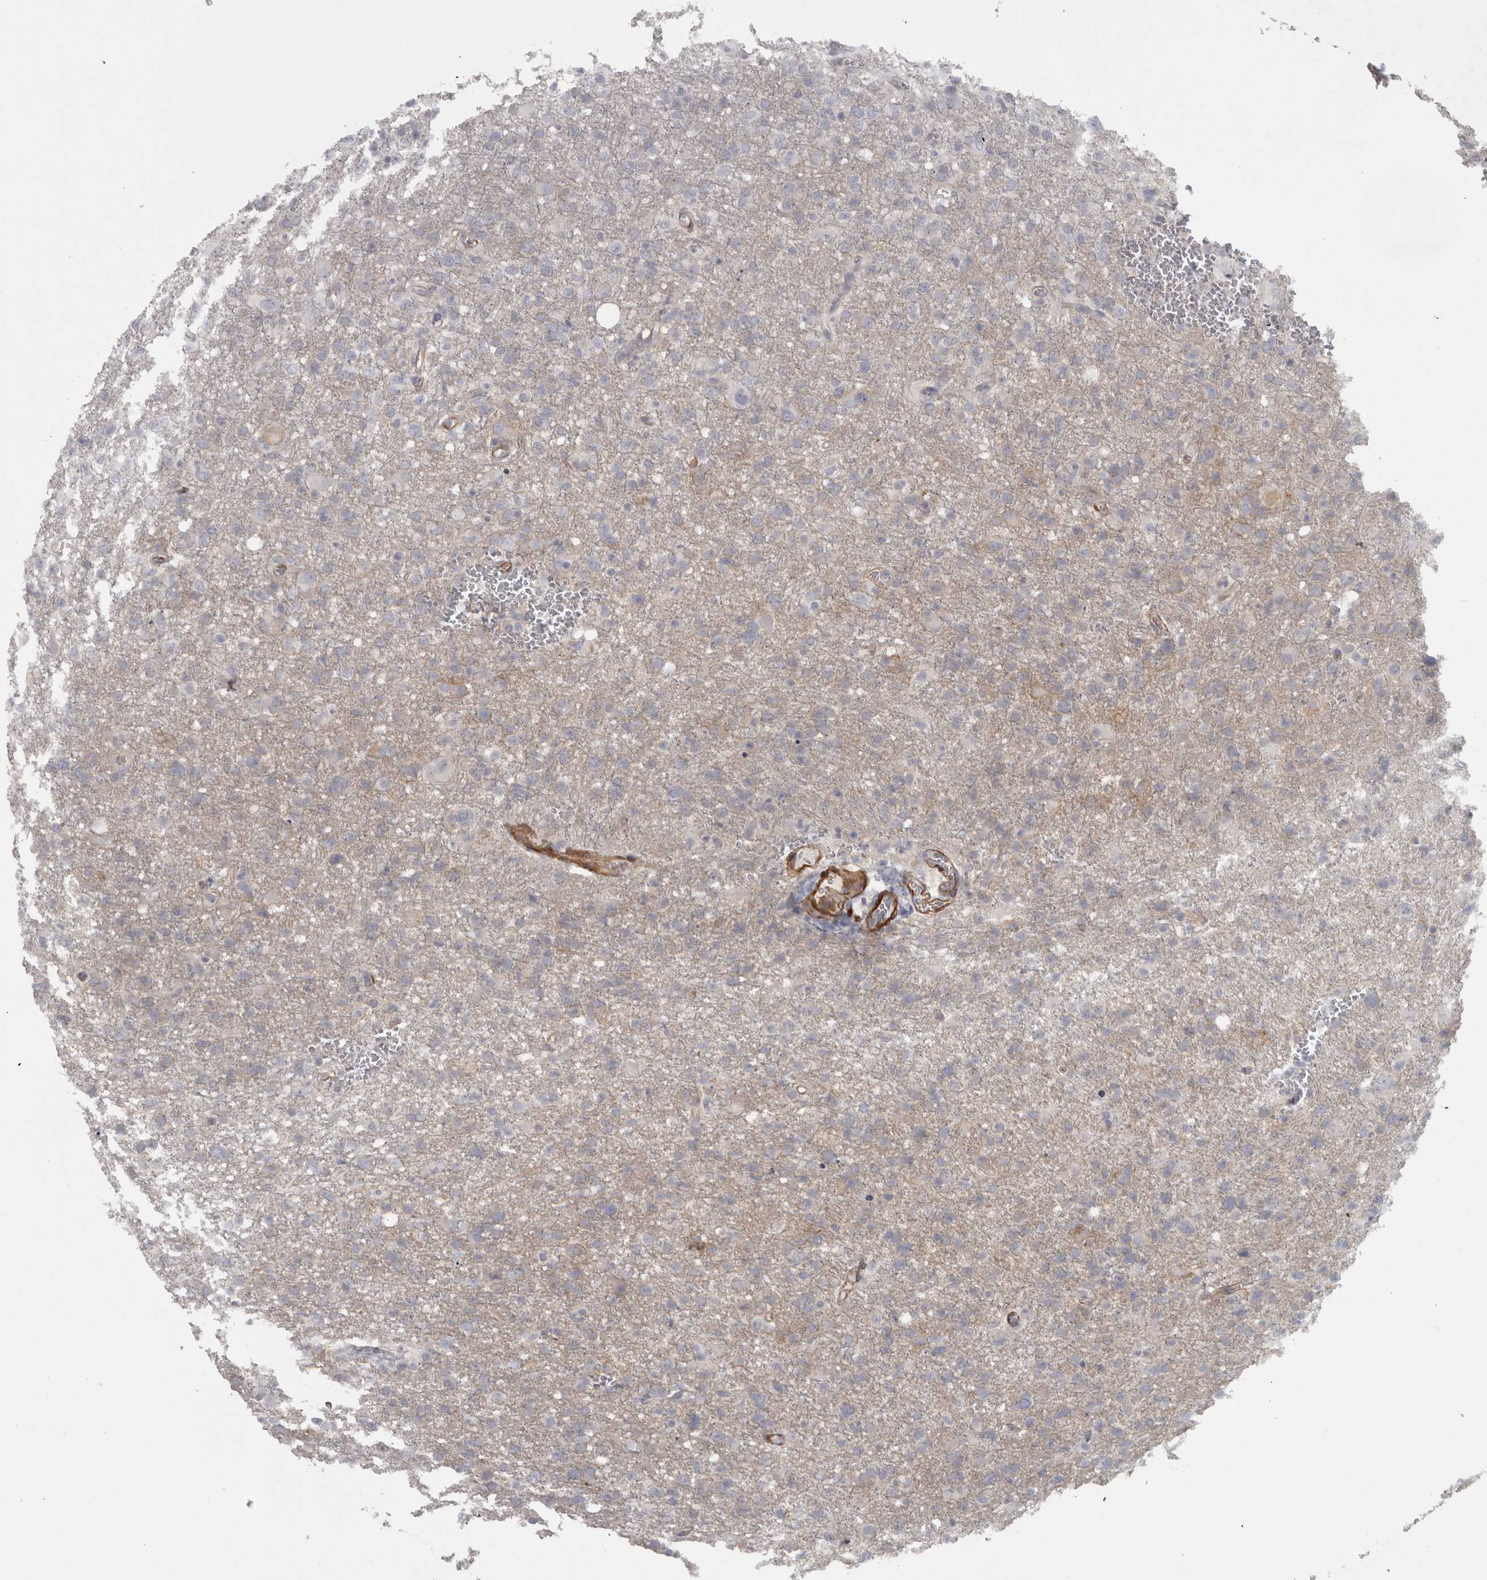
{"staining": {"intensity": "negative", "quantity": "none", "location": "none"}, "tissue": "glioma", "cell_type": "Tumor cells", "image_type": "cancer", "snomed": [{"axis": "morphology", "description": "Glioma, malignant, High grade"}, {"axis": "topography", "description": "Brain"}], "caption": "IHC micrograph of human malignant glioma (high-grade) stained for a protein (brown), which shows no staining in tumor cells.", "gene": "PPP1R12B", "patient": {"sex": "female", "age": 57}}